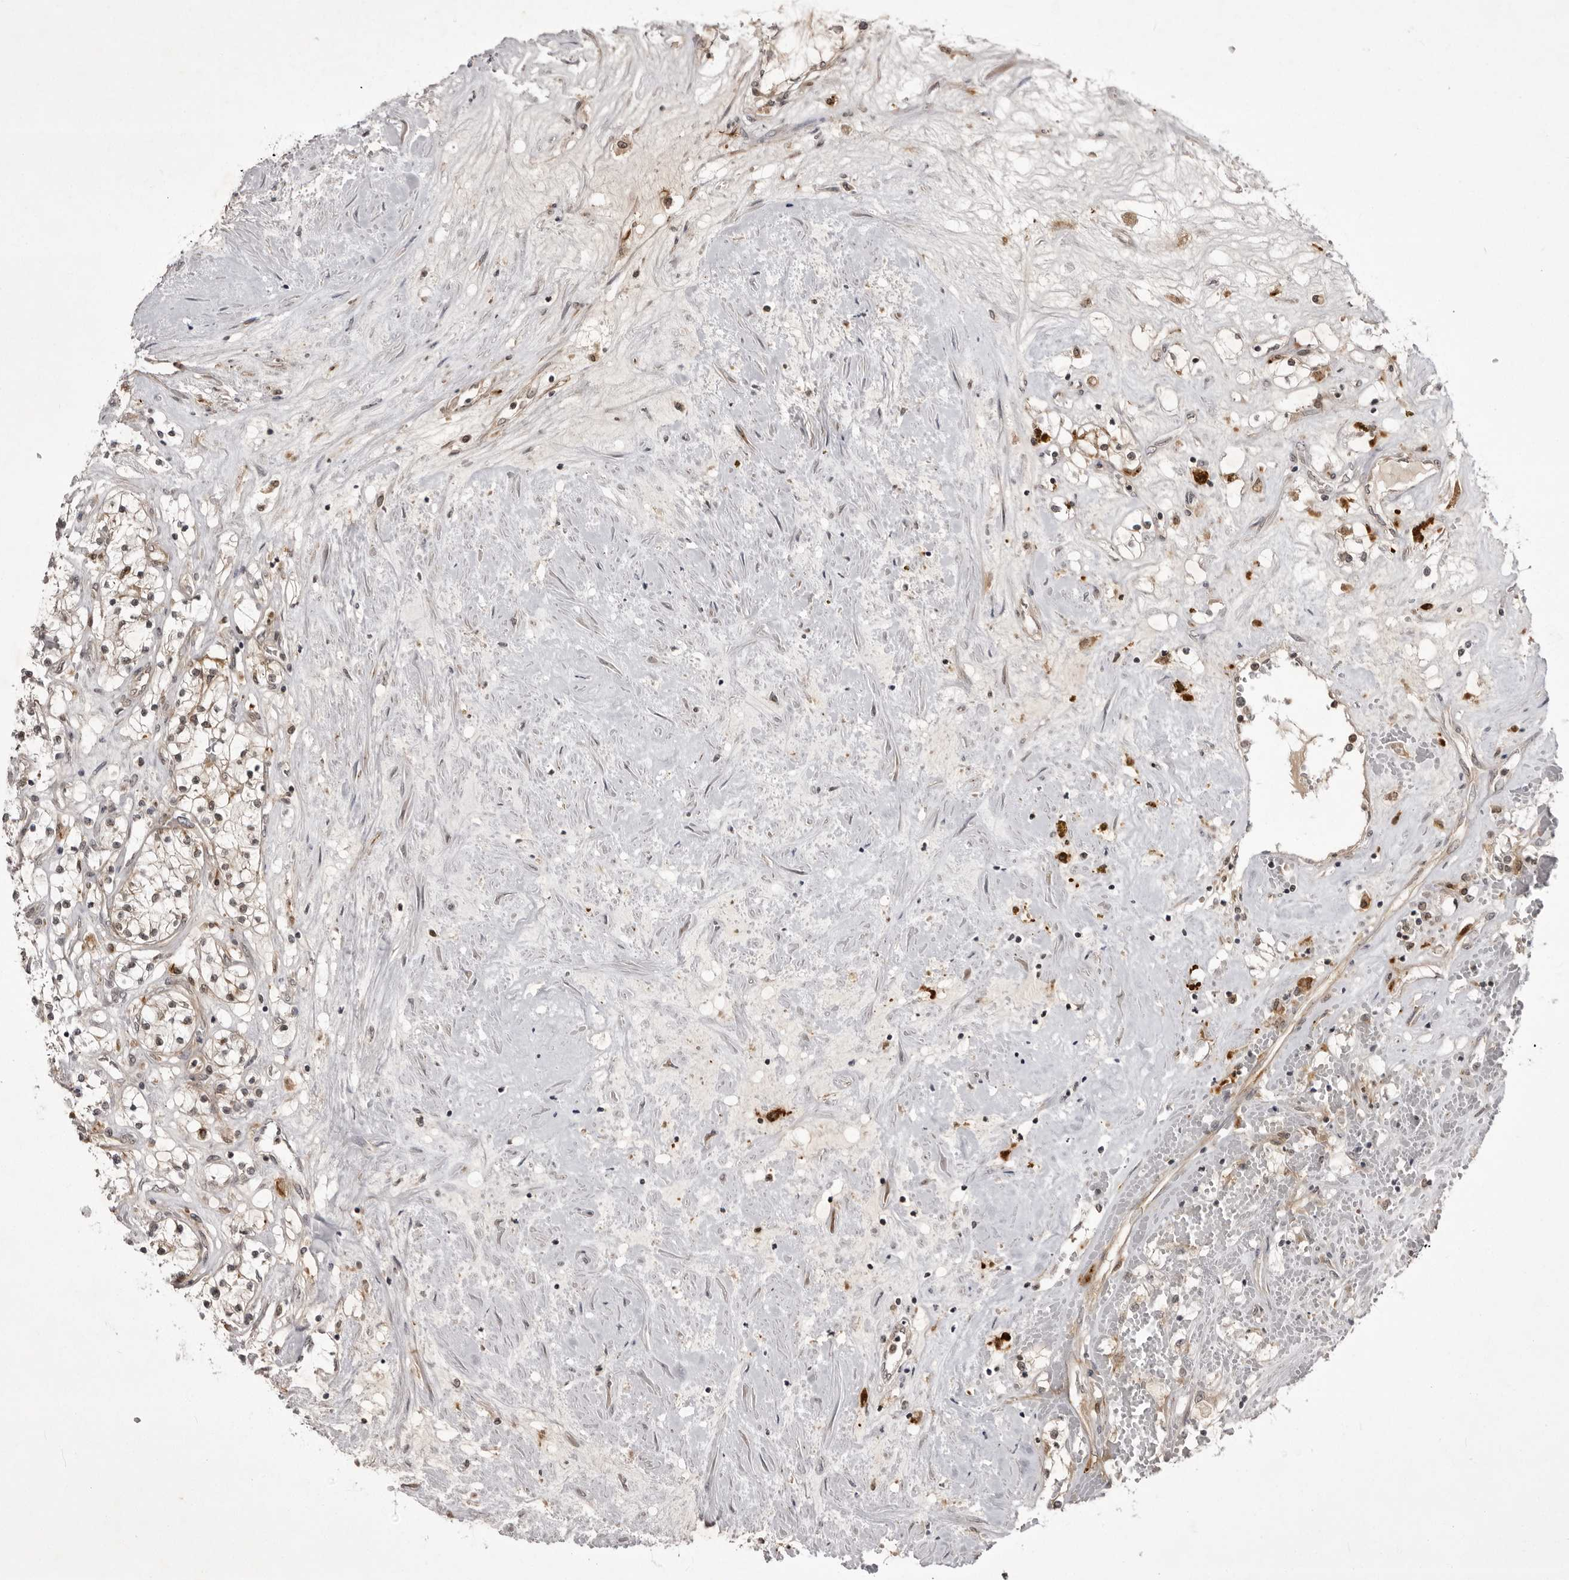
{"staining": {"intensity": "weak", "quantity": "<25%", "location": "cytoplasmic/membranous"}, "tissue": "renal cancer", "cell_type": "Tumor cells", "image_type": "cancer", "snomed": [{"axis": "morphology", "description": "Normal tissue, NOS"}, {"axis": "morphology", "description": "Adenocarcinoma, NOS"}, {"axis": "topography", "description": "Kidney"}], "caption": "DAB (3,3'-diaminobenzidine) immunohistochemical staining of renal cancer (adenocarcinoma) reveals no significant staining in tumor cells.", "gene": "USP43", "patient": {"sex": "male", "age": 68}}